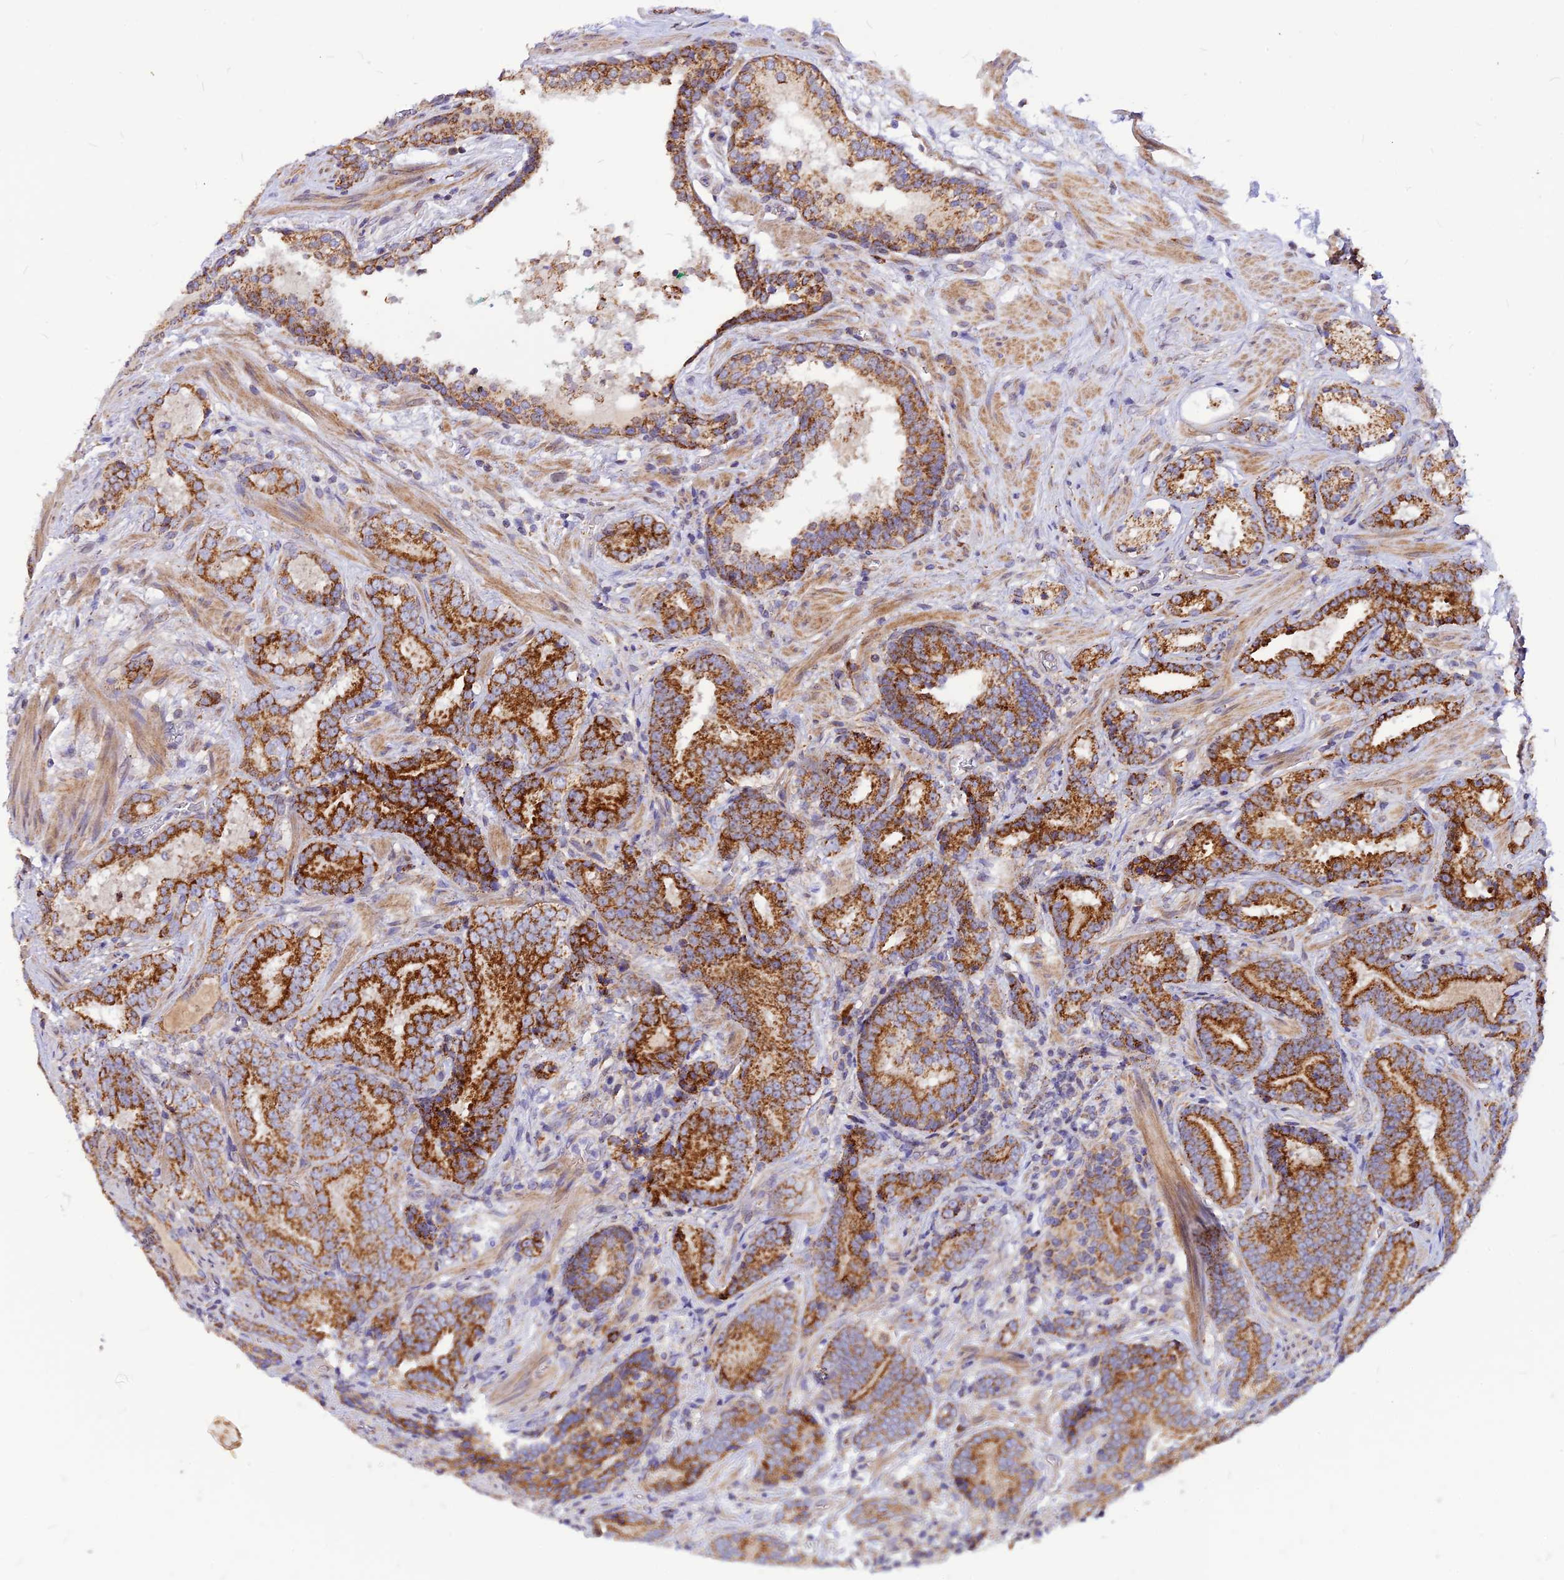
{"staining": {"intensity": "moderate", "quantity": ">75%", "location": "cytoplasmic/membranous"}, "tissue": "prostate cancer", "cell_type": "Tumor cells", "image_type": "cancer", "snomed": [{"axis": "morphology", "description": "Adenocarcinoma, Low grade"}, {"axis": "topography", "description": "Prostate"}], "caption": "There is medium levels of moderate cytoplasmic/membranous positivity in tumor cells of low-grade adenocarcinoma (prostate), as demonstrated by immunohistochemical staining (brown color).", "gene": "ECI1", "patient": {"sex": "male", "age": 58}}